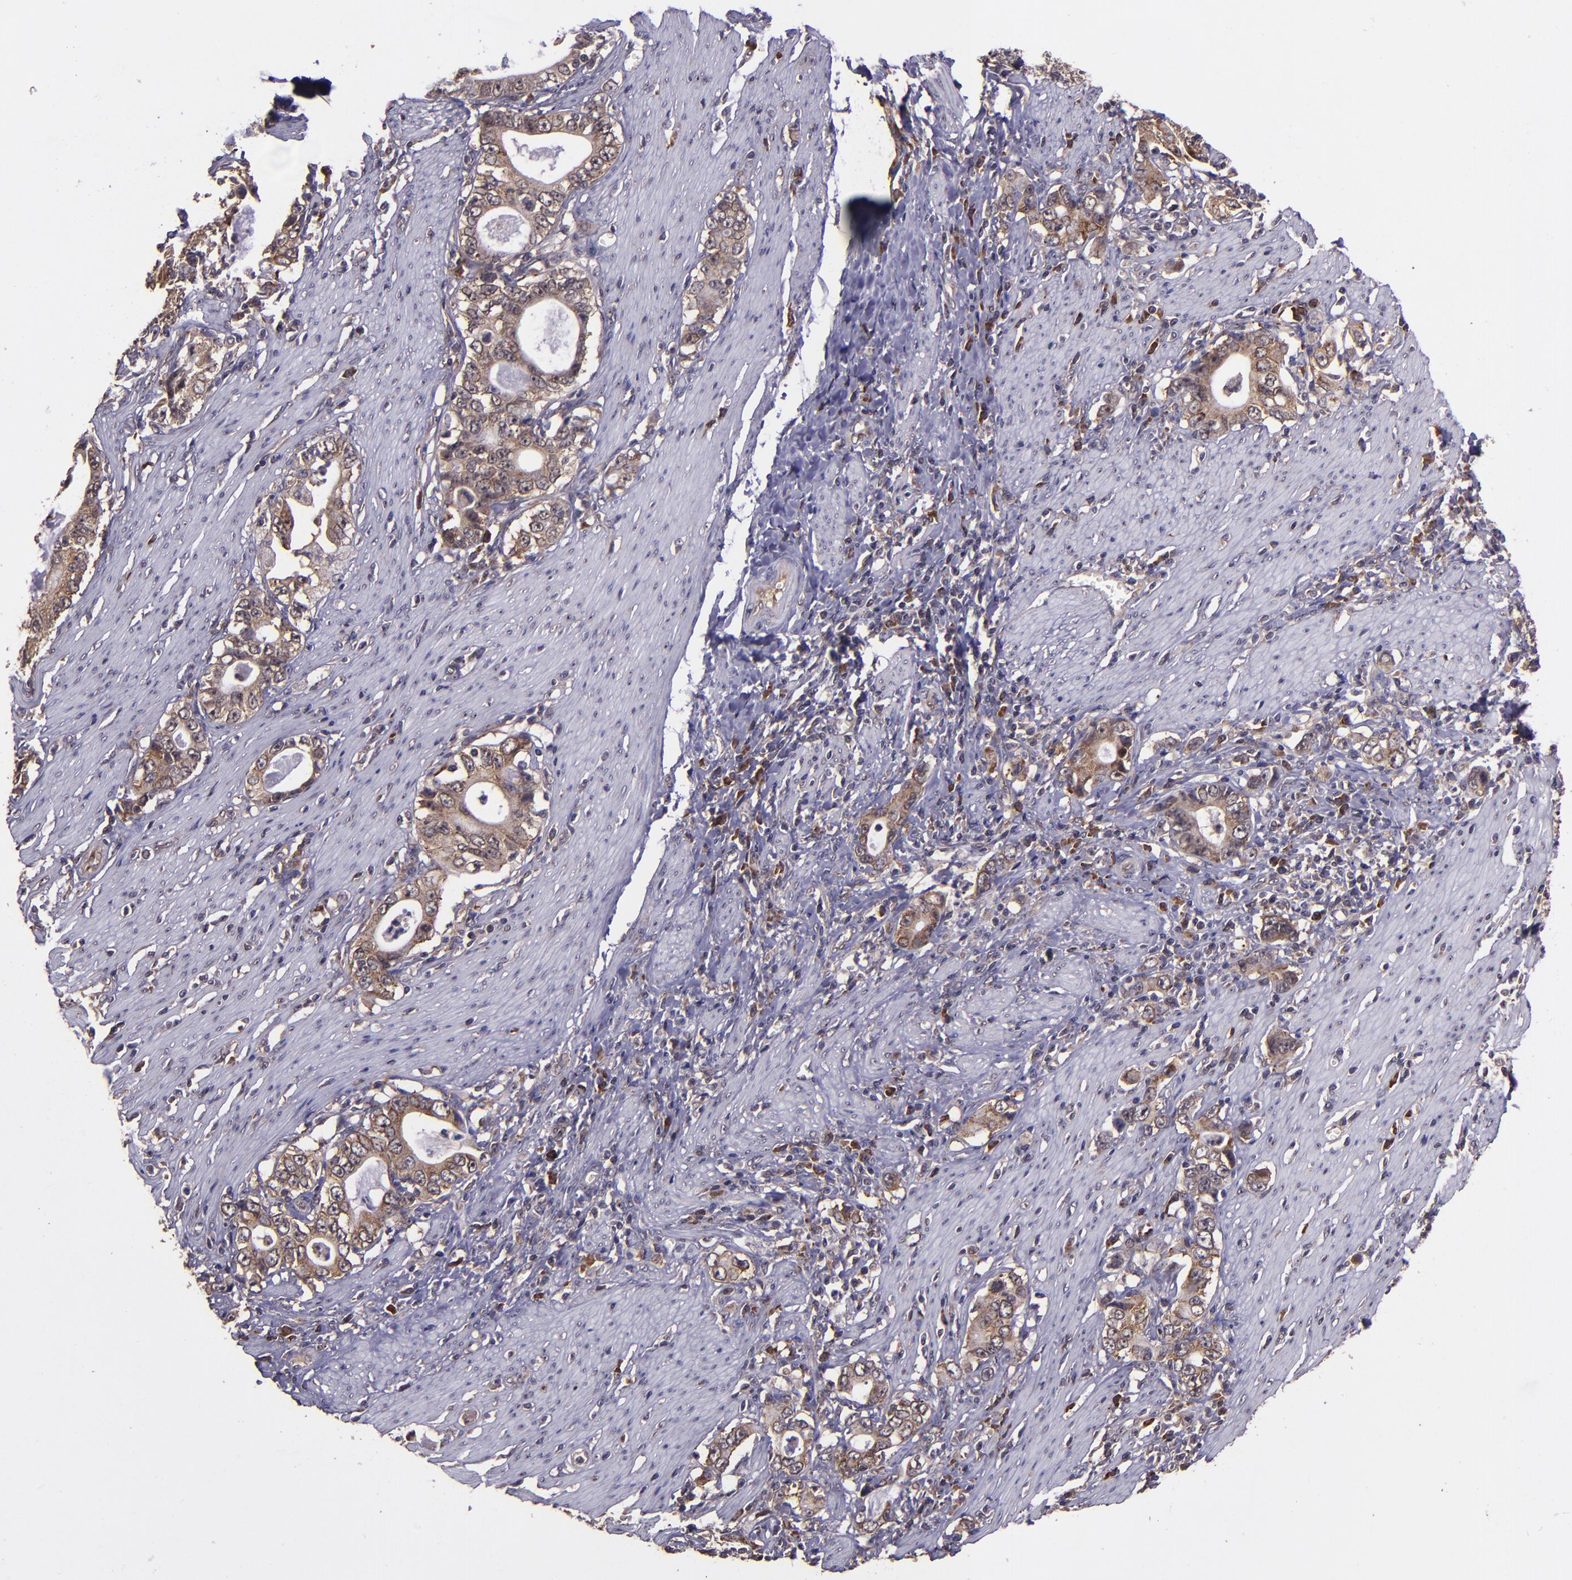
{"staining": {"intensity": "moderate", "quantity": ">75%", "location": "cytoplasmic/membranous"}, "tissue": "stomach cancer", "cell_type": "Tumor cells", "image_type": "cancer", "snomed": [{"axis": "morphology", "description": "Adenocarcinoma, NOS"}, {"axis": "topography", "description": "Stomach, lower"}], "caption": "Immunohistochemical staining of stomach adenocarcinoma displays medium levels of moderate cytoplasmic/membranous protein expression in about >75% of tumor cells. (brown staining indicates protein expression, while blue staining denotes nuclei).", "gene": "USP51", "patient": {"sex": "female", "age": 72}}